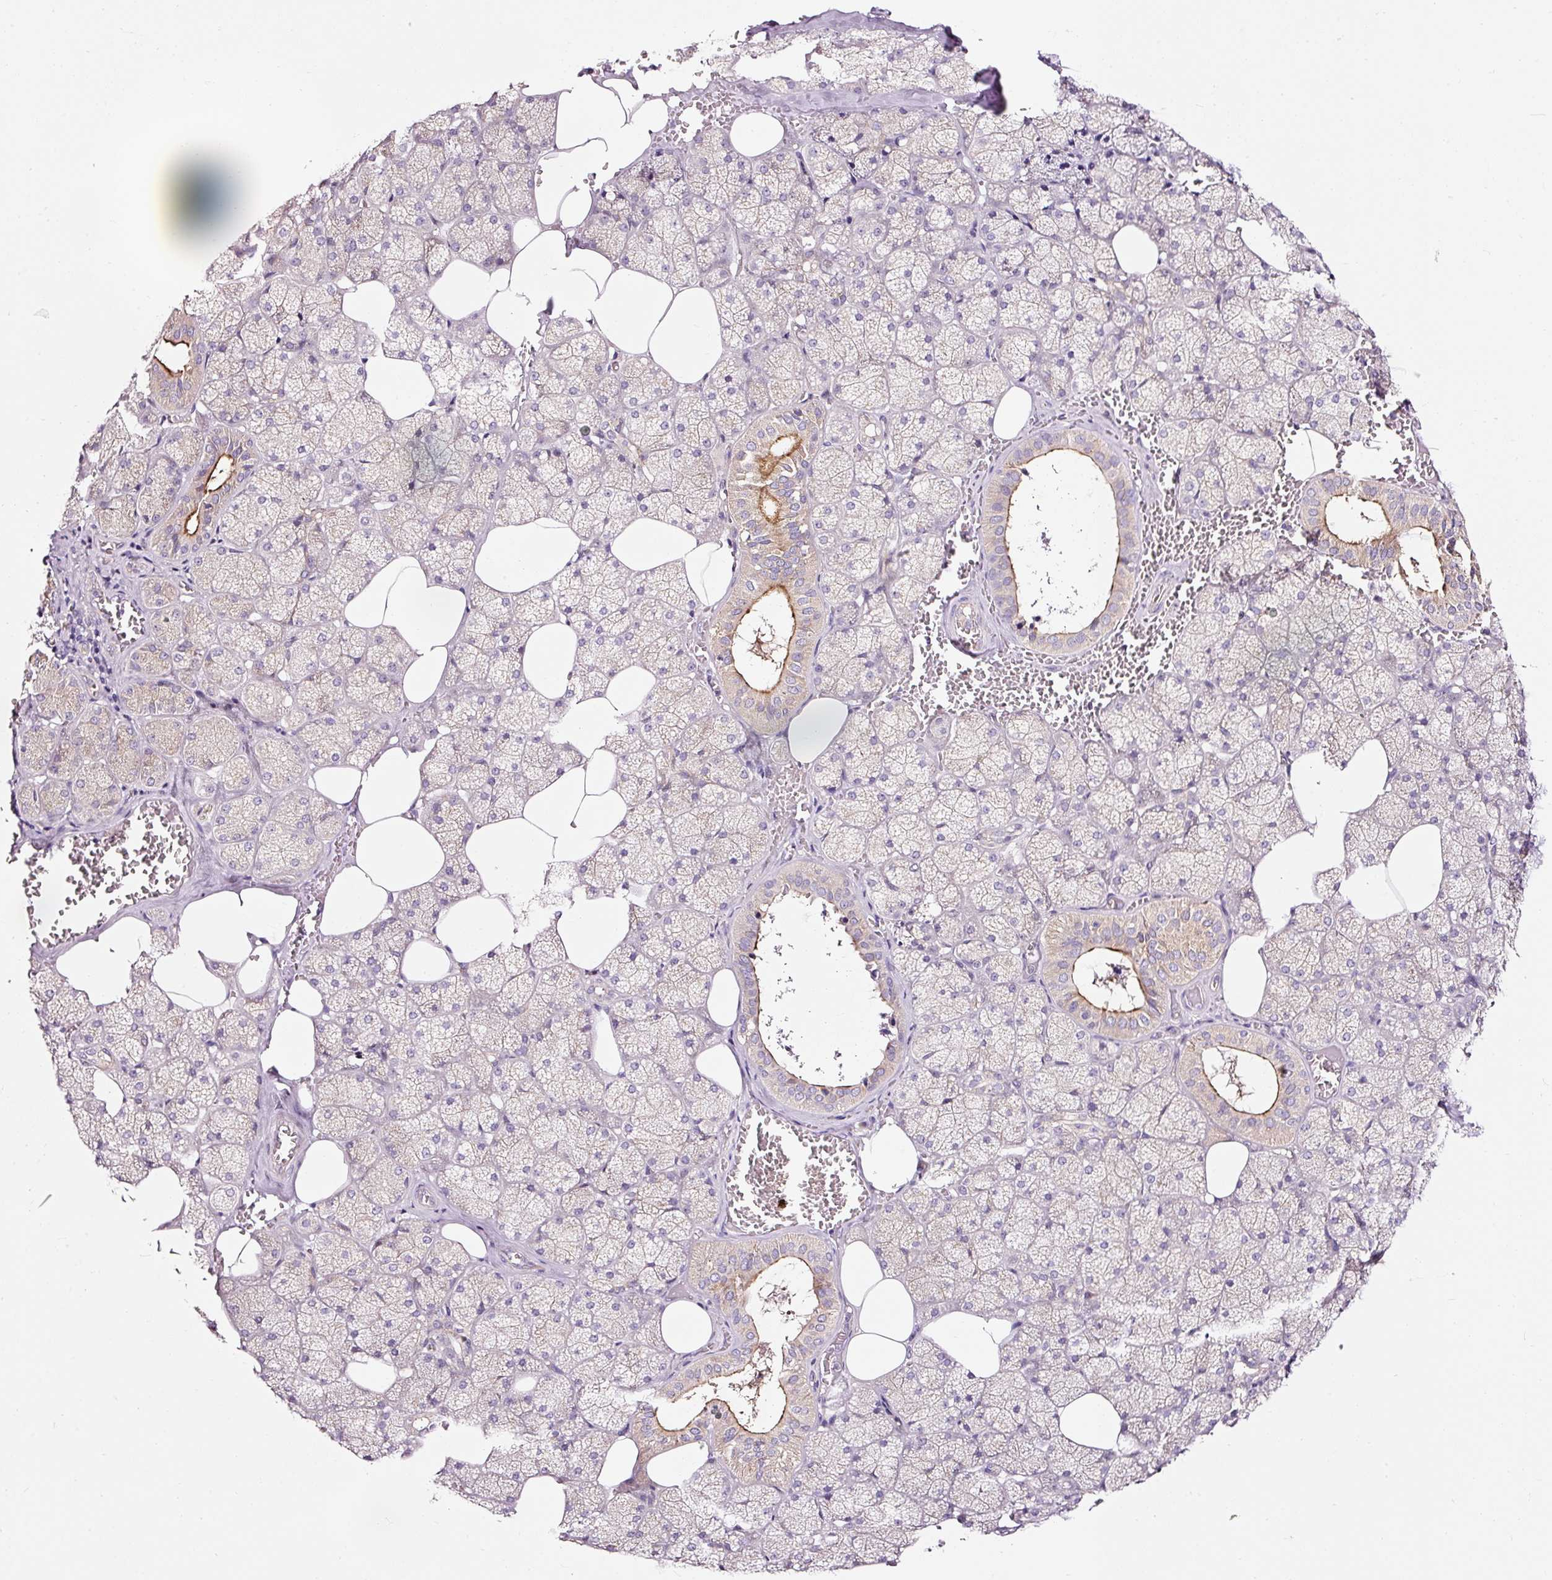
{"staining": {"intensity": "strong", "quantity": "<25%", "location": "cytoplasmic/membranous"}, "tissue": "salivary gland", "cell_type": "Glandular cells", "image_type": "normal", "snomed": [{"axis": "morphology", "description": "Normal tissue, NOS"}, {"axis": "topography", "description": "Salivary gland"}, {"axis": "topography", "description": "Peripheral nerve tissue"}], "caption": "An immunohistochemistry (IHC) image of unremarkable tissue is shown. Protein staining in brown labels strong cytoplasmic/membranous positivity in salivary gland within glandular cells.", "gene": "NAPA", "patient": {"sex": "male", "age": 38}}